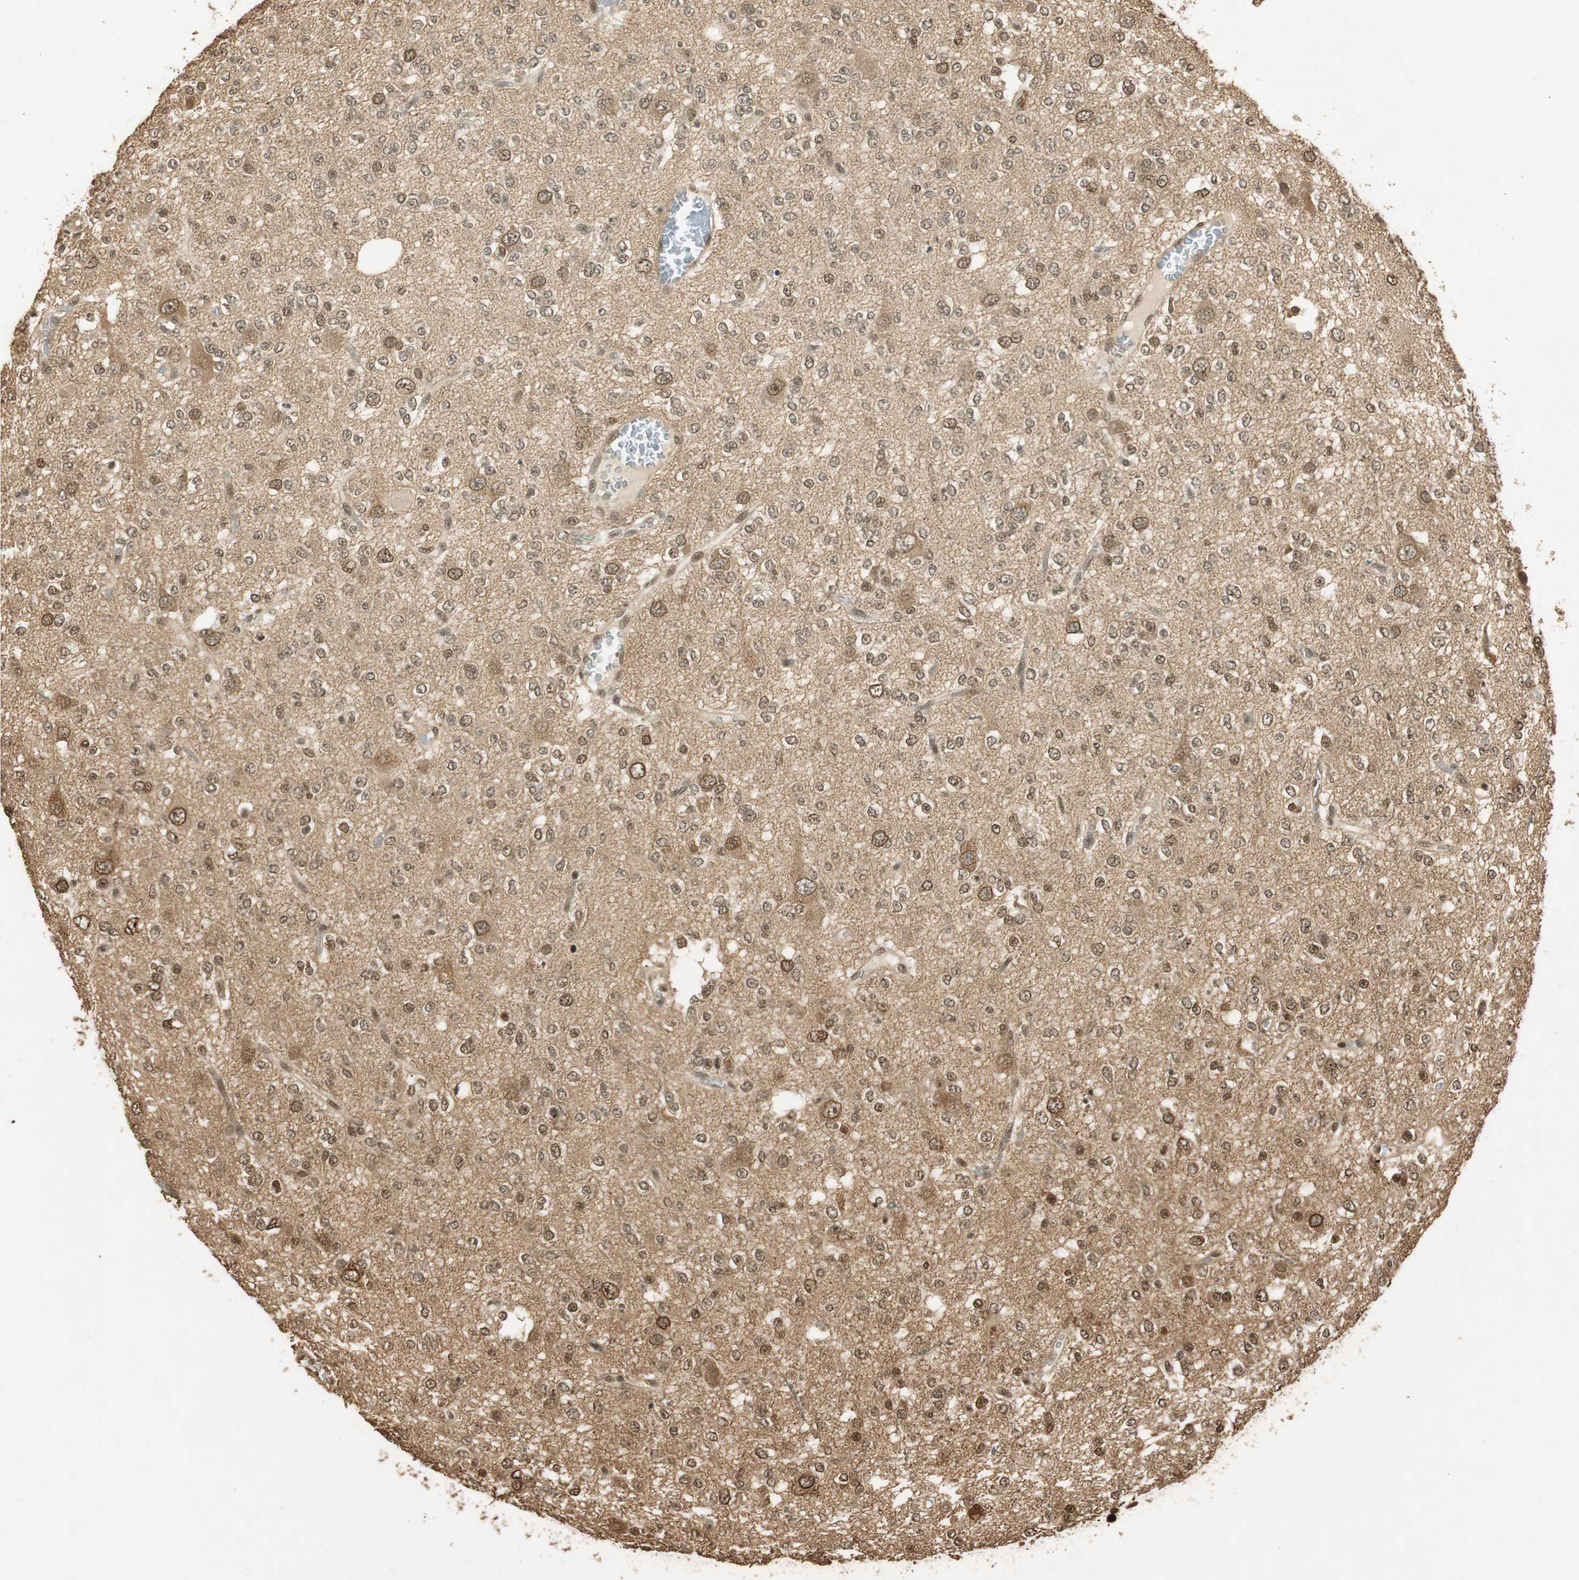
{"staining": {"intensity": "moderate", "quantity": ">75%", "location": "cytoplasmic/membranous,nuclear"}, "tissue": "glioma", "cell_type": "Tumor cells", "image_type": "cancer", "snomed": [{"axis": "morphology", "description": "Glioma, malignant, Low grade"}, {"axis": "topography", "description": "Brain"}], "caption": "Immunohistochemical staining of human glioma demonstrates medium levels of moderate cytoplasmic/membranous and nuclear expression in approximately >75% of tumor cells. (DAB = brown stain, brightfield microscopy at high magnification).", "gene": "RPA3", "patient": {"sex": "male", "age": 38}}